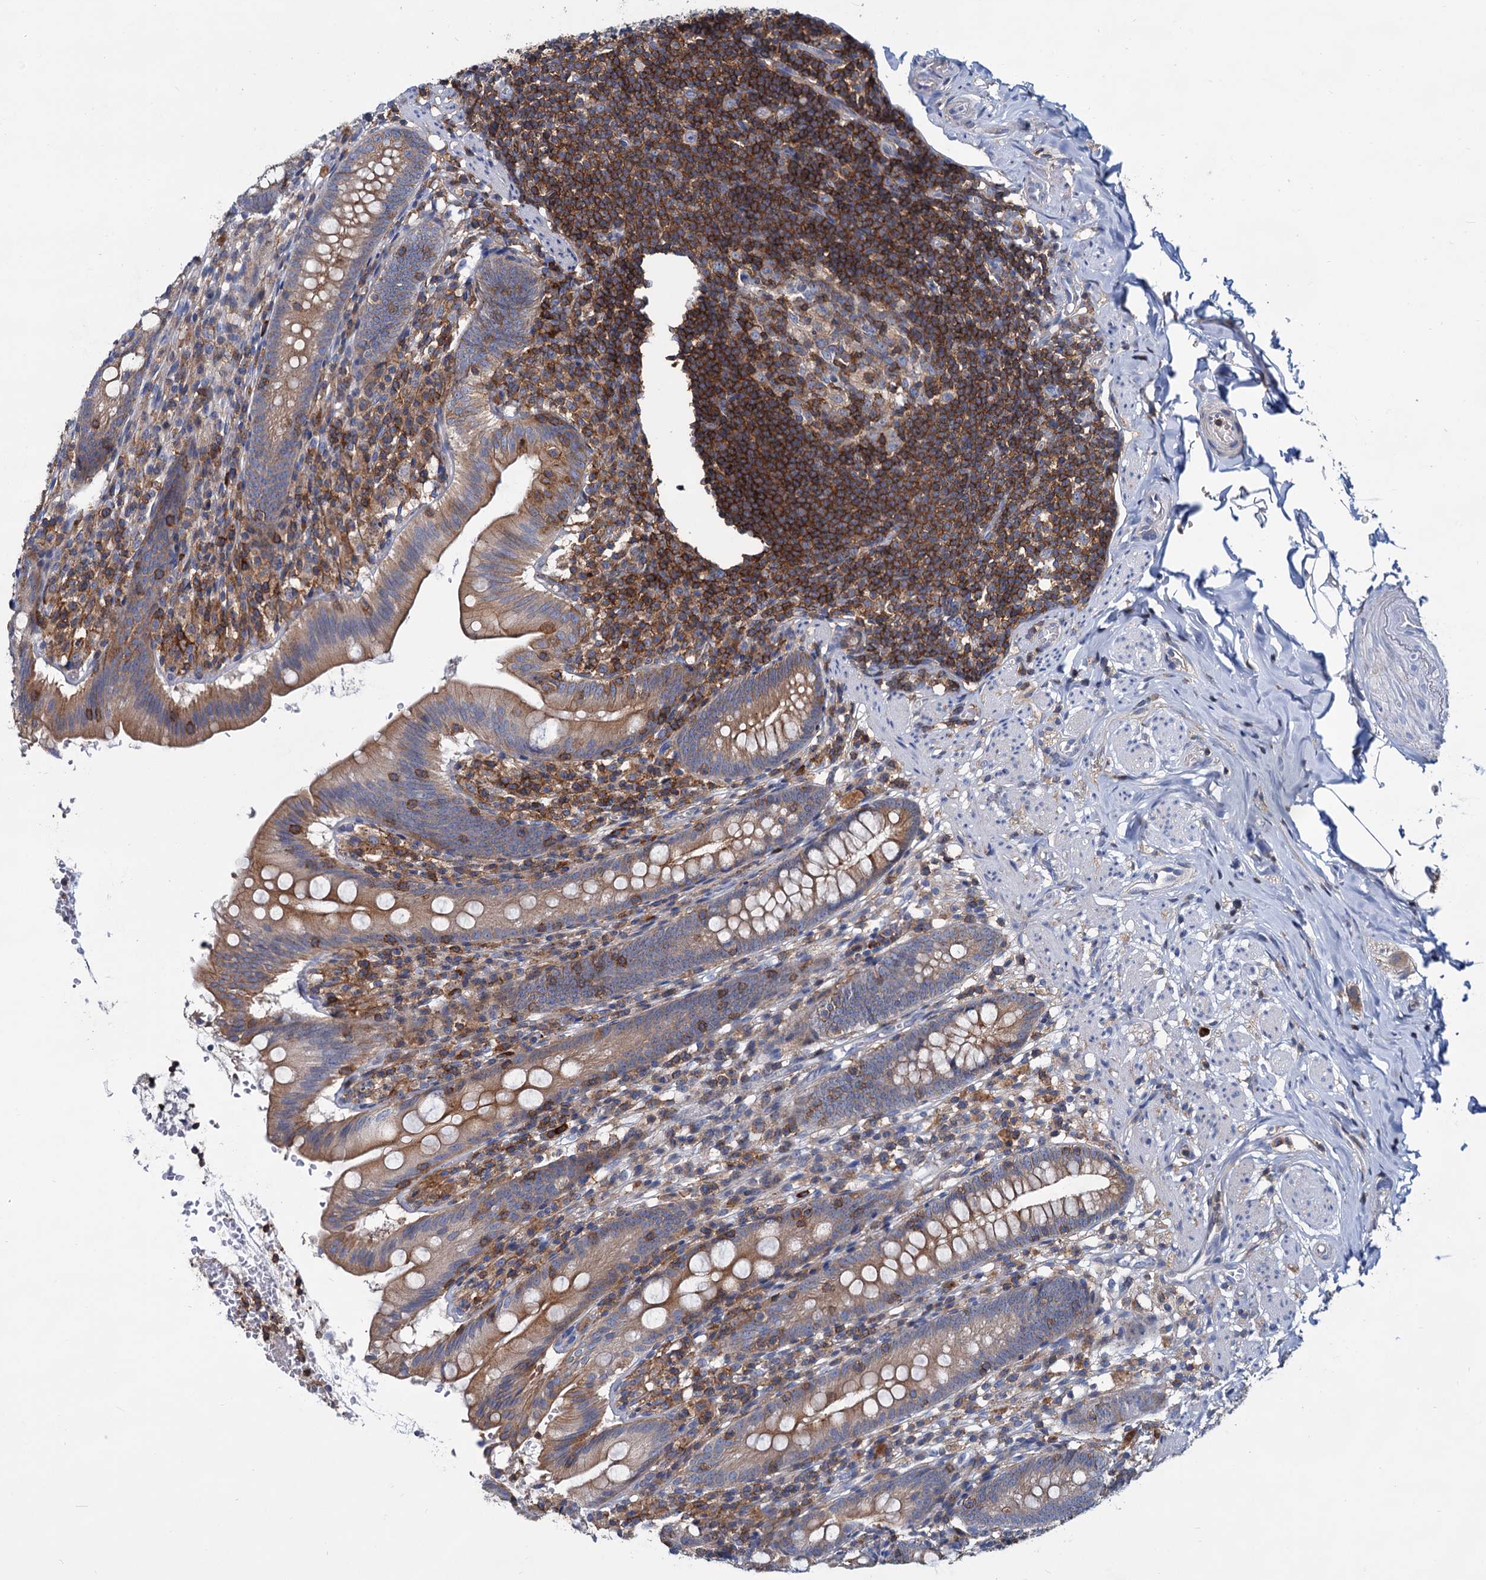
{"staining": {"intensity": "moderate", "quantity": ">75%", "location": "cytoplasmic/membranous"}, "tissue": "appendix", "cell_type": "Glandular cells", "image_type": "normal", "snomed": [{"axis": "morphology", "description": "Normal tissue, NOS"}, {"axis": "topography", "description": "Appendix"}], "caption": "Unremarkable appendix was stained to show a protein in brown. There is medium levels of moderate cytoplasmic/membranous staining in approximately >75% of glandular cells.", "gene": "LRCH4", "patient": {"sex": "male", "age": 55}}